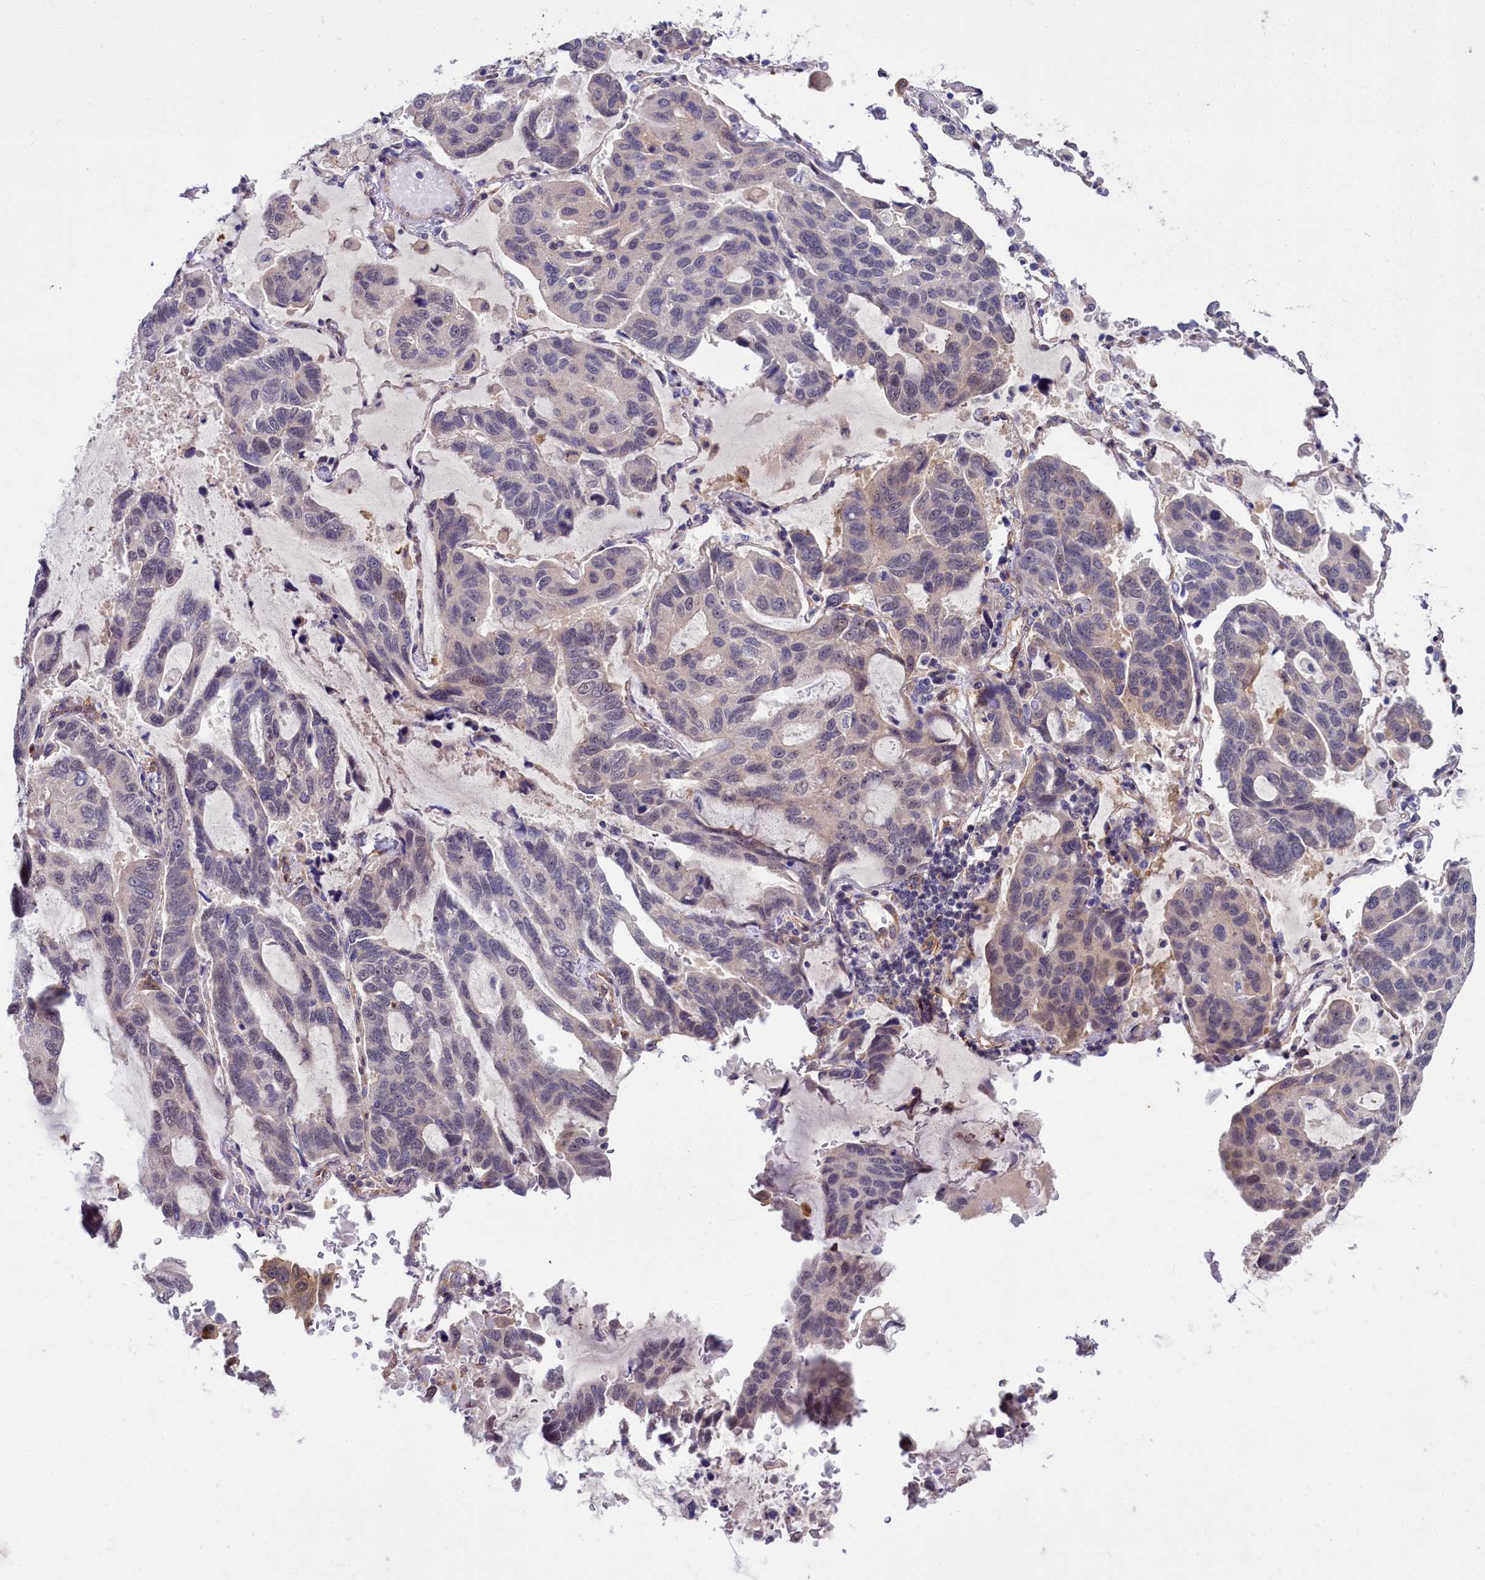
{"staining": {"intensity": "moderate", "quantity": "<25%", "location": "cytoplasmic/membranous,nuclear"}, "tissue": "lung cancer", "cell_type": "Tumor cells", "image_type": "cancer", "snomed": [{"axis": "morphology", "description": "Adenocarcinoma, NOS"}, {"axis": "topography", "description": "Lung"}], "caption": "About <25% of tumor cells in human lung adenocarcinoma demonstrate moderate cytoplasmic/membranous and nuclear protein expression as visualized by brown immunohistochemical staining.", "gene": "BCAR1", "patient": {"sex": "male", "age": 64}}